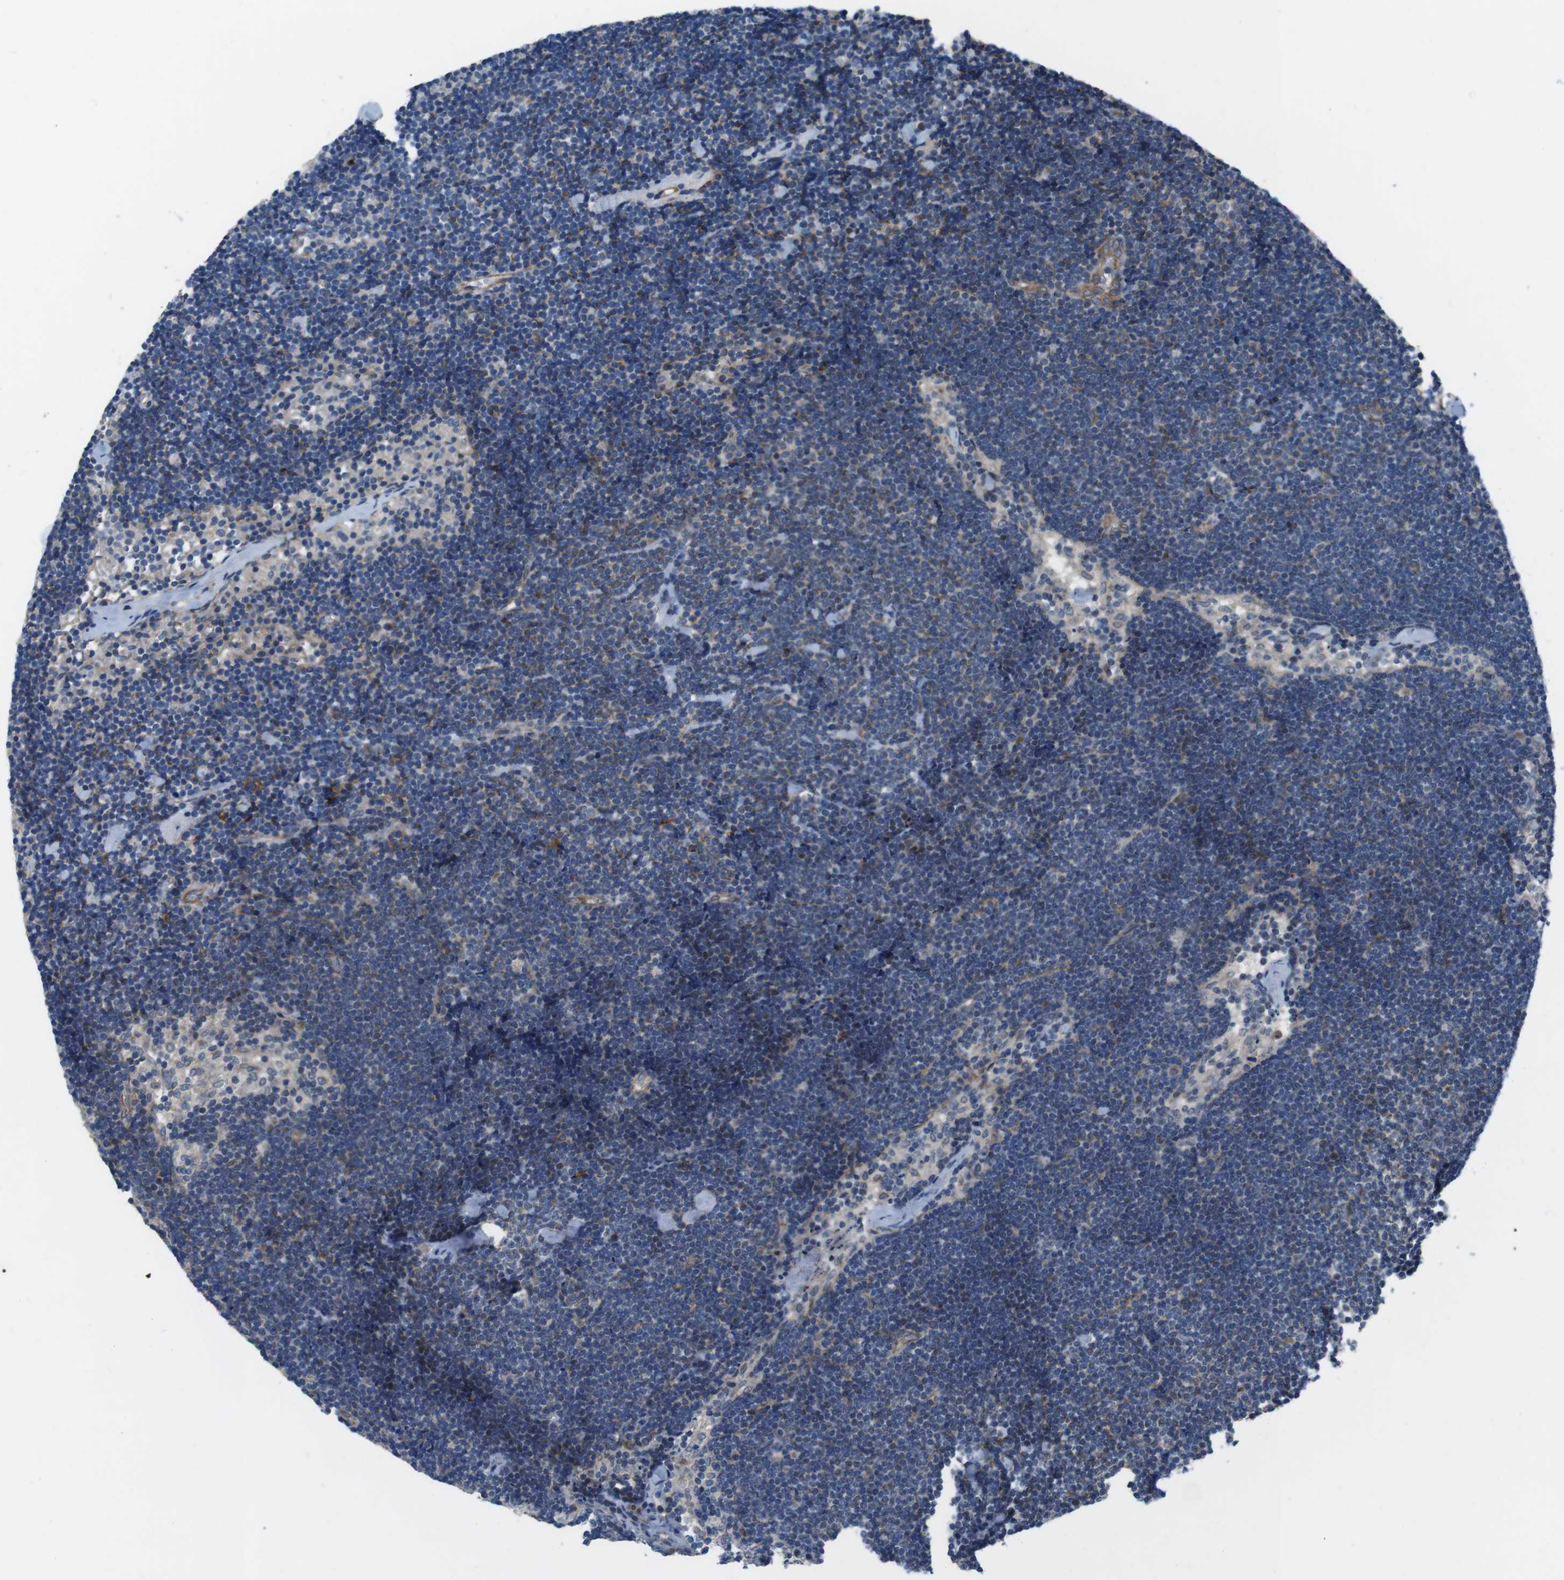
{"staining": {"intensity": "moderate", "quantity": "25%-75%", "location": "cytoplasmic/membranous"}, "tissue": "lymph node", "cell_type": "Germinal center cells", "image_type": "normal", "snomed": [{"axis": "morphology", "description": "Normal tissue, NOS"}, {"axis": "topography", "description": "Lymph node"}], "caption": "Germinal center cells exhibit medium levels of moderate cytoplasmic/membranous expression in approximately 25%-75% of cells in benign human lymph node. (Stains: DAB (3,3'-diaminobenzidine) in brown, nuclei in blue, Microscopy: brightfield microscopy at high magnification).", "gene": "FAM174B", "patient": {"sex": "male", "age": 63}}